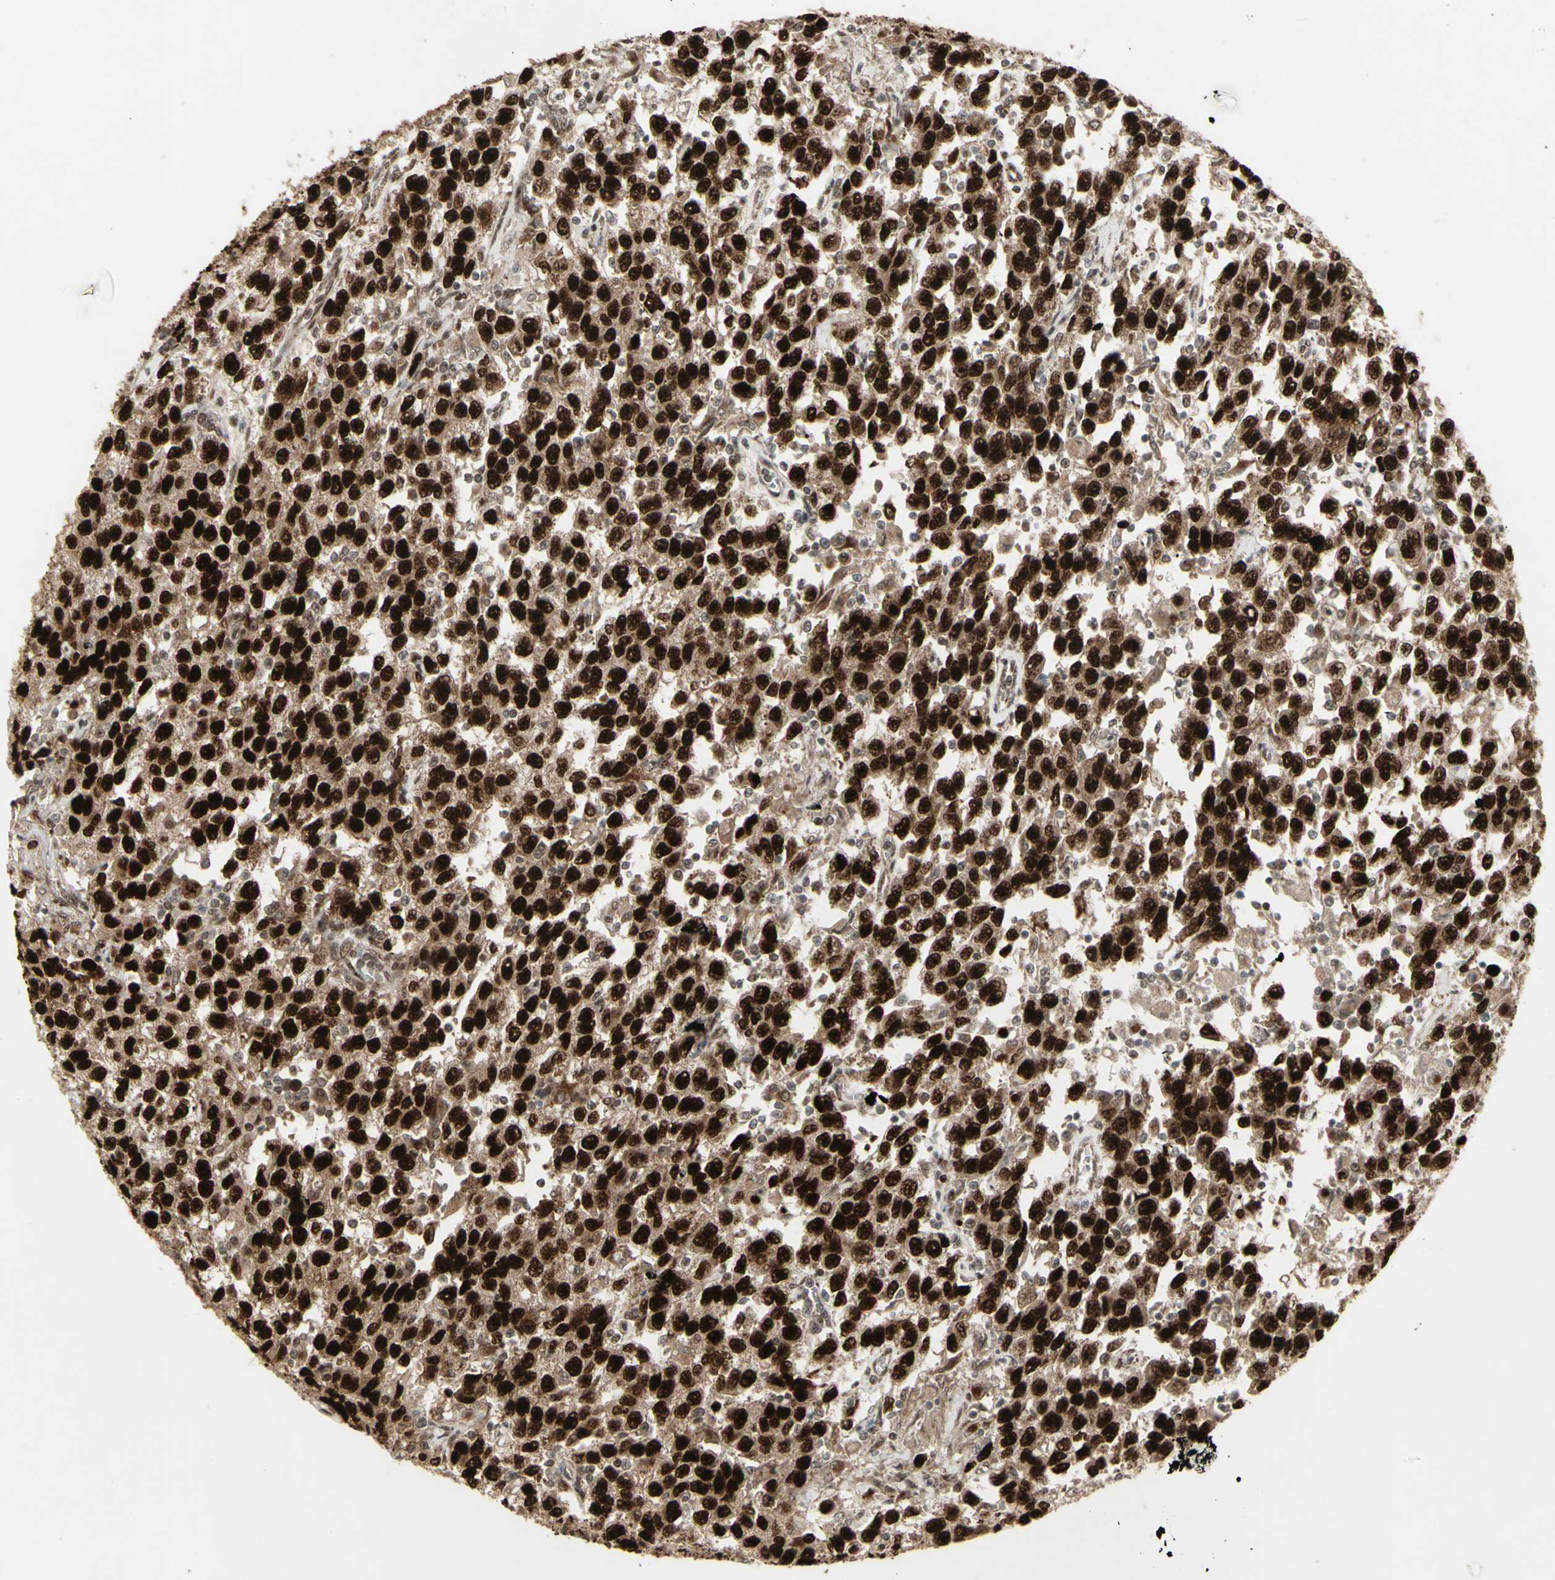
{"staining": {"intensity": "strong", "quantity": ">75%", "location": "cytoplasmic/membranous,nuclear"}, "tissue": "testis cancer", "cell_type": "Tumor cells", "image_type": "cancer", "snomed": [{"axis": "morphology", "description": "Seminoma, NOS"}, {"axis": "topography", "description": "Testis"}], "caption": "High-power microscopy captured an IHC photomicrograph of testis cancer, revealing strong cytoplasmic/membranous and nuclear expression in approximately >75% of tumor cells.", "gene": "CBX1", "patient": {"sex": "male", "age": 41}}